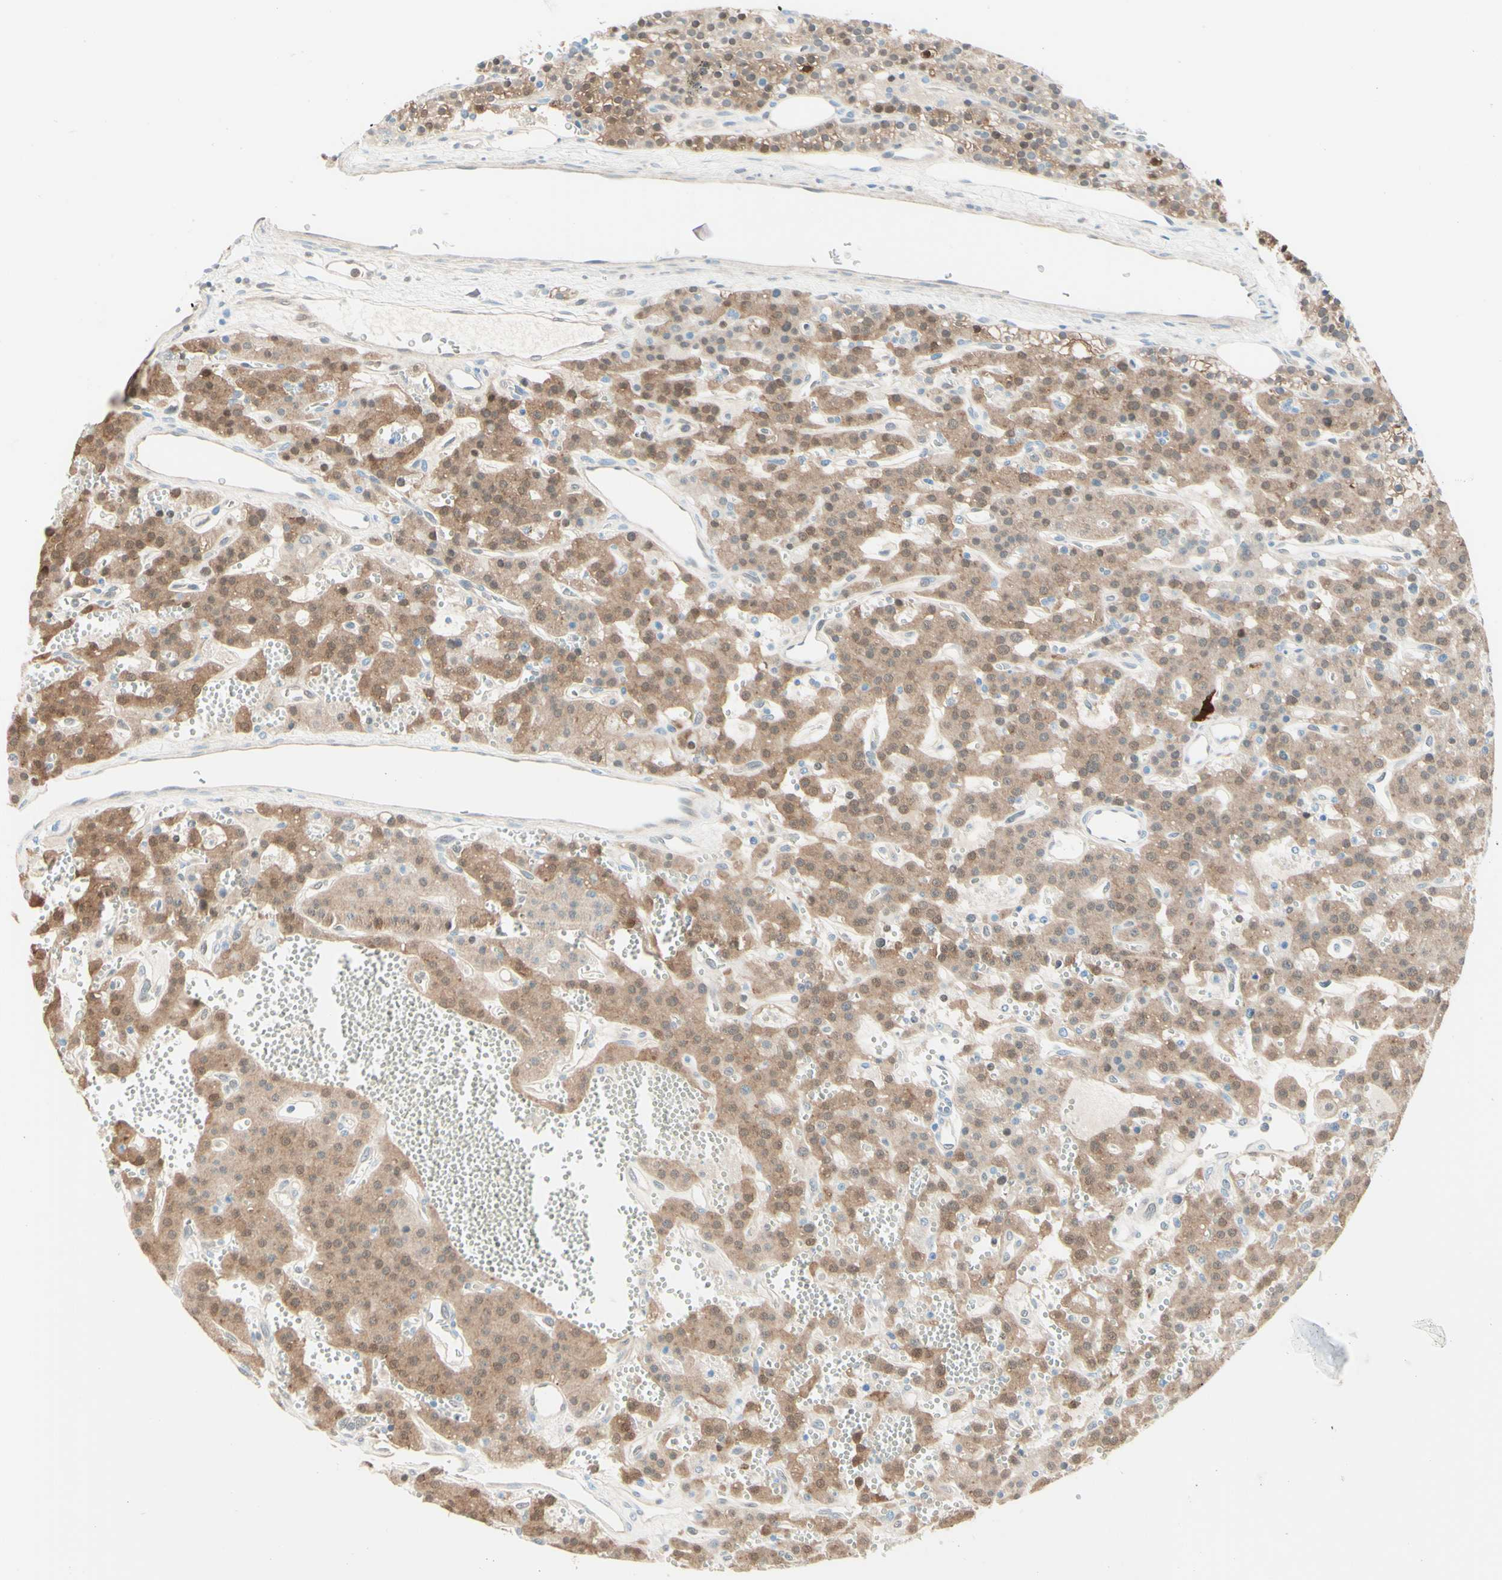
{"staining": {"intensity": "moderate", "quantity": ">75%", "location": "cytoplasmic/membranous"}, "tissue": "parathyroid gland", "cell_type": "Glandular cells", "image_type": "normal", "snomed": [{"axis": "morphology", "description": "Normal tissue, NOS"}, {"axis": "morphology", "description": "Adenoma, NOS"}, {"axis": "topography", "description": "Parathyroid gland"}], "caption": "This image demonstrates immunohistochemistry staining of unremarkable parathyroid gland, with medium moderate cytoplasmic/membranous expression in about >75% of glandular cells.", "gene": "UPK3B", "patient": {"sex": "female", "age": 81}}